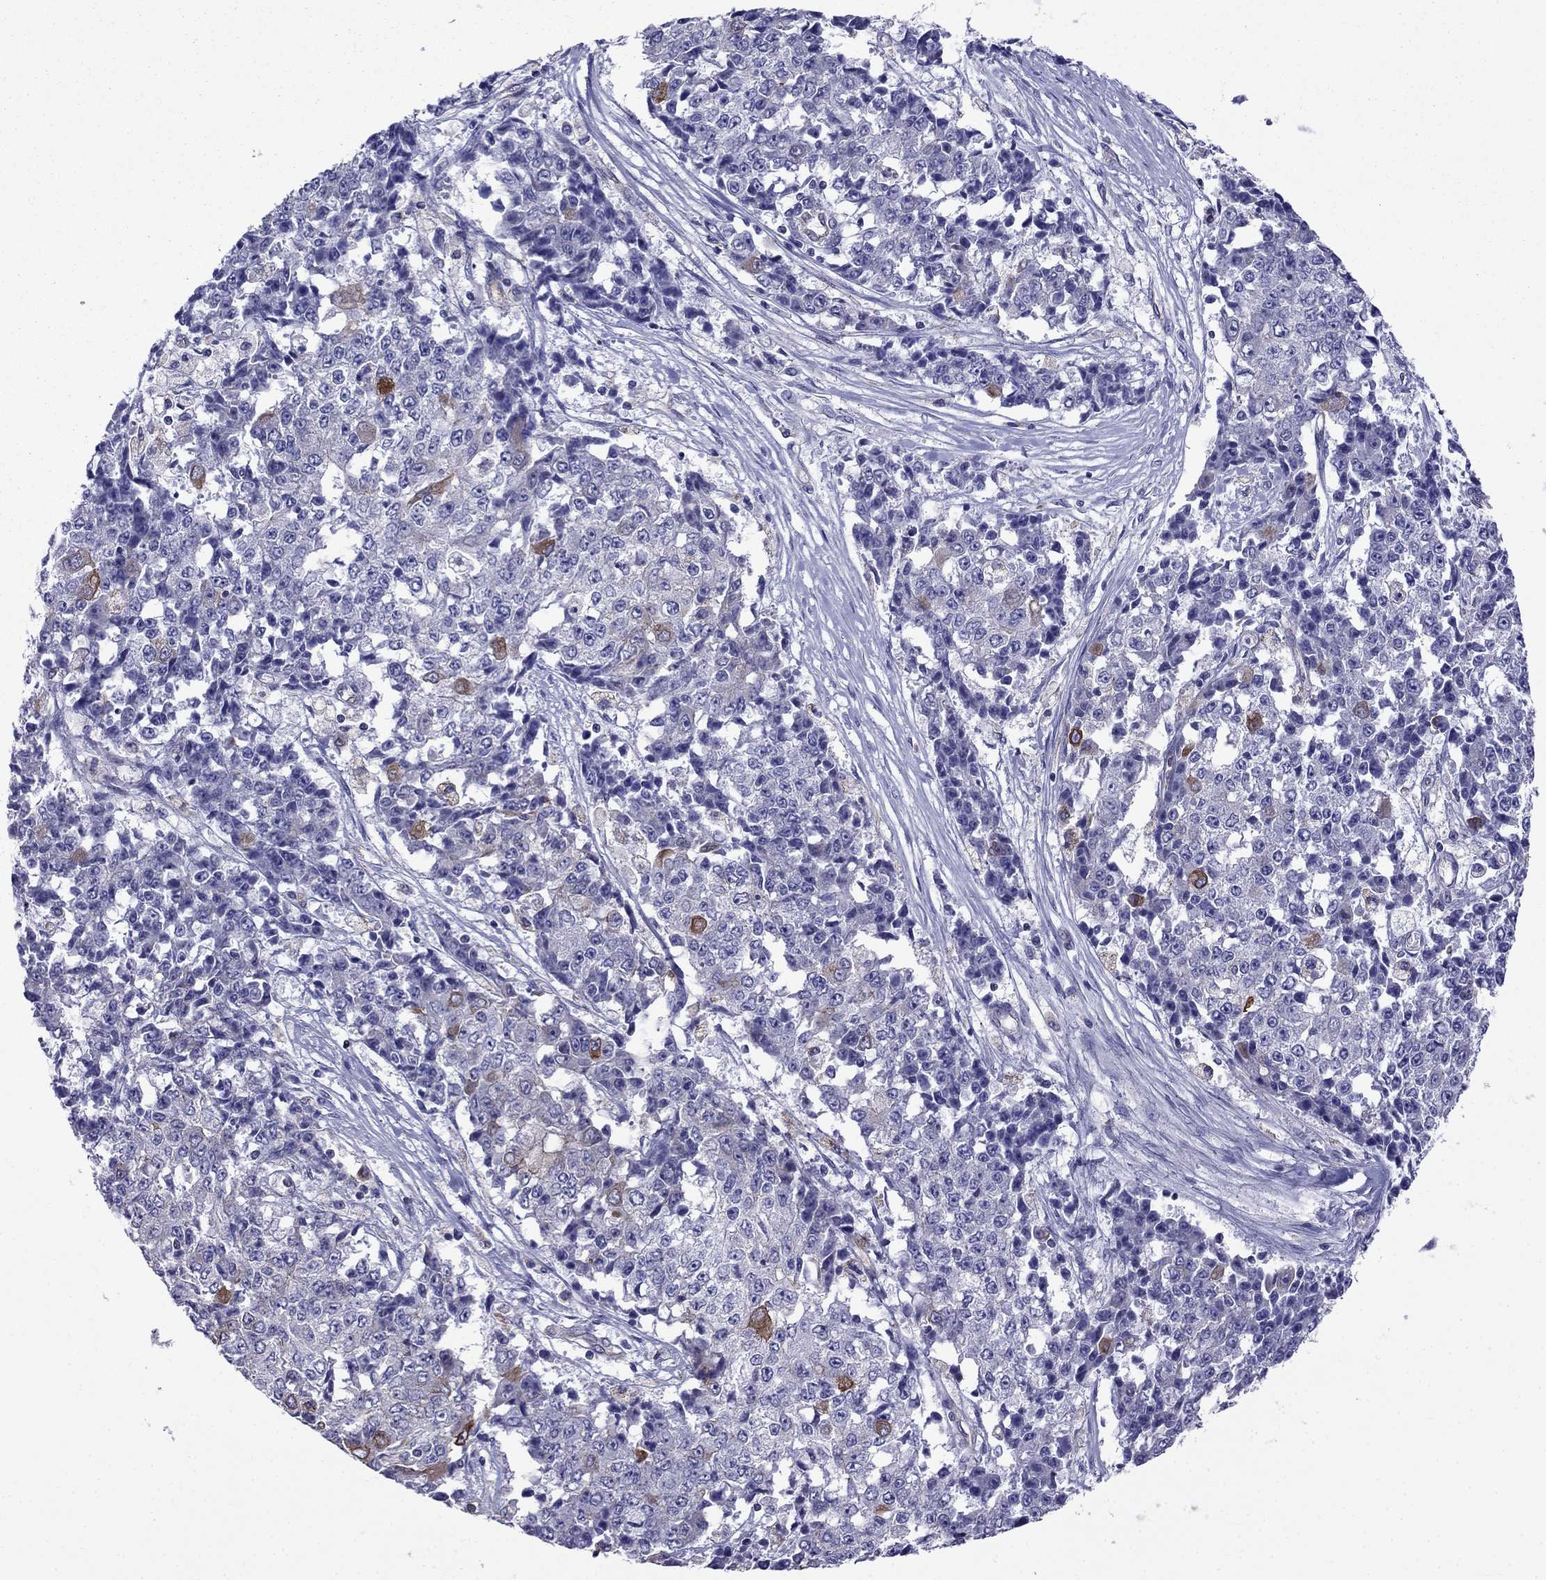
{"staining": {"intensity": "moderate", "quantity": "<25%", "location": "cytoplasmic/membranous"}, "tissue": "ovarian cancer", "cell_type": "Tumor cells", "image_type": "cancer", "snomed": [{"axis": "morphology", "description": "Carcinoma, endometroid"}, {"axis": "topography", "description": "Ovary"}], "caption": "IHC of human ovarian endometroid carcinoma shows low levels of moderate cytoplasmic/membranous expression in approximately <25% of tumor cells. (IHC, brightfield microscopy, high magnification).", "gene": "GNAL", "patient": {"sex": "female", "age": 42}}